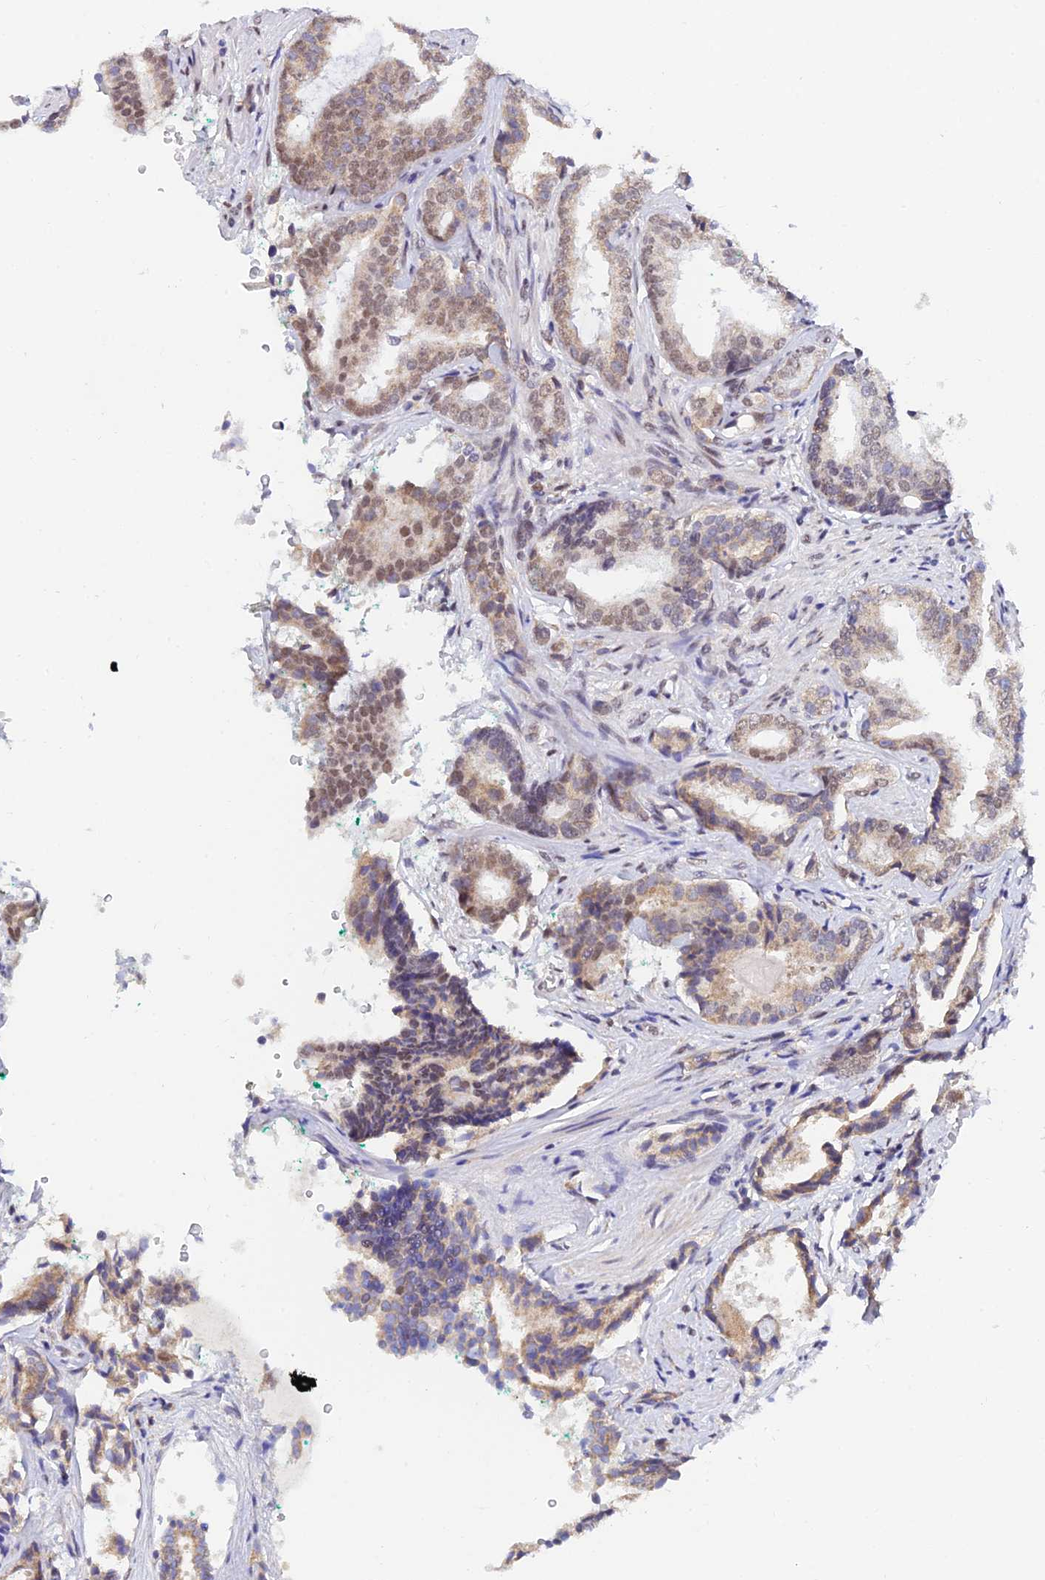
{"staining": {"intensity": "moderate", "quantity": ">75%", "location": "cytoplasmic/membranous,nuclear"}, "tissue": "prostate cancer", "cell_type": "Tumor cells", "image_type": "cancer", "snomed": [{"axis": "morphology", "description": "Adenocarcinoma, High grade"}, {"axis": "topography", "description": "Prostate"}], "caption": "The immunohistochemical stain labels moderate cytoplasmic/membranous and nuclear staining in tumor cells of prostate adenocarcinoma (high-grade) tissue.", "gene": "C2orf49", "patient": {"sex": "male", "age": 63}}